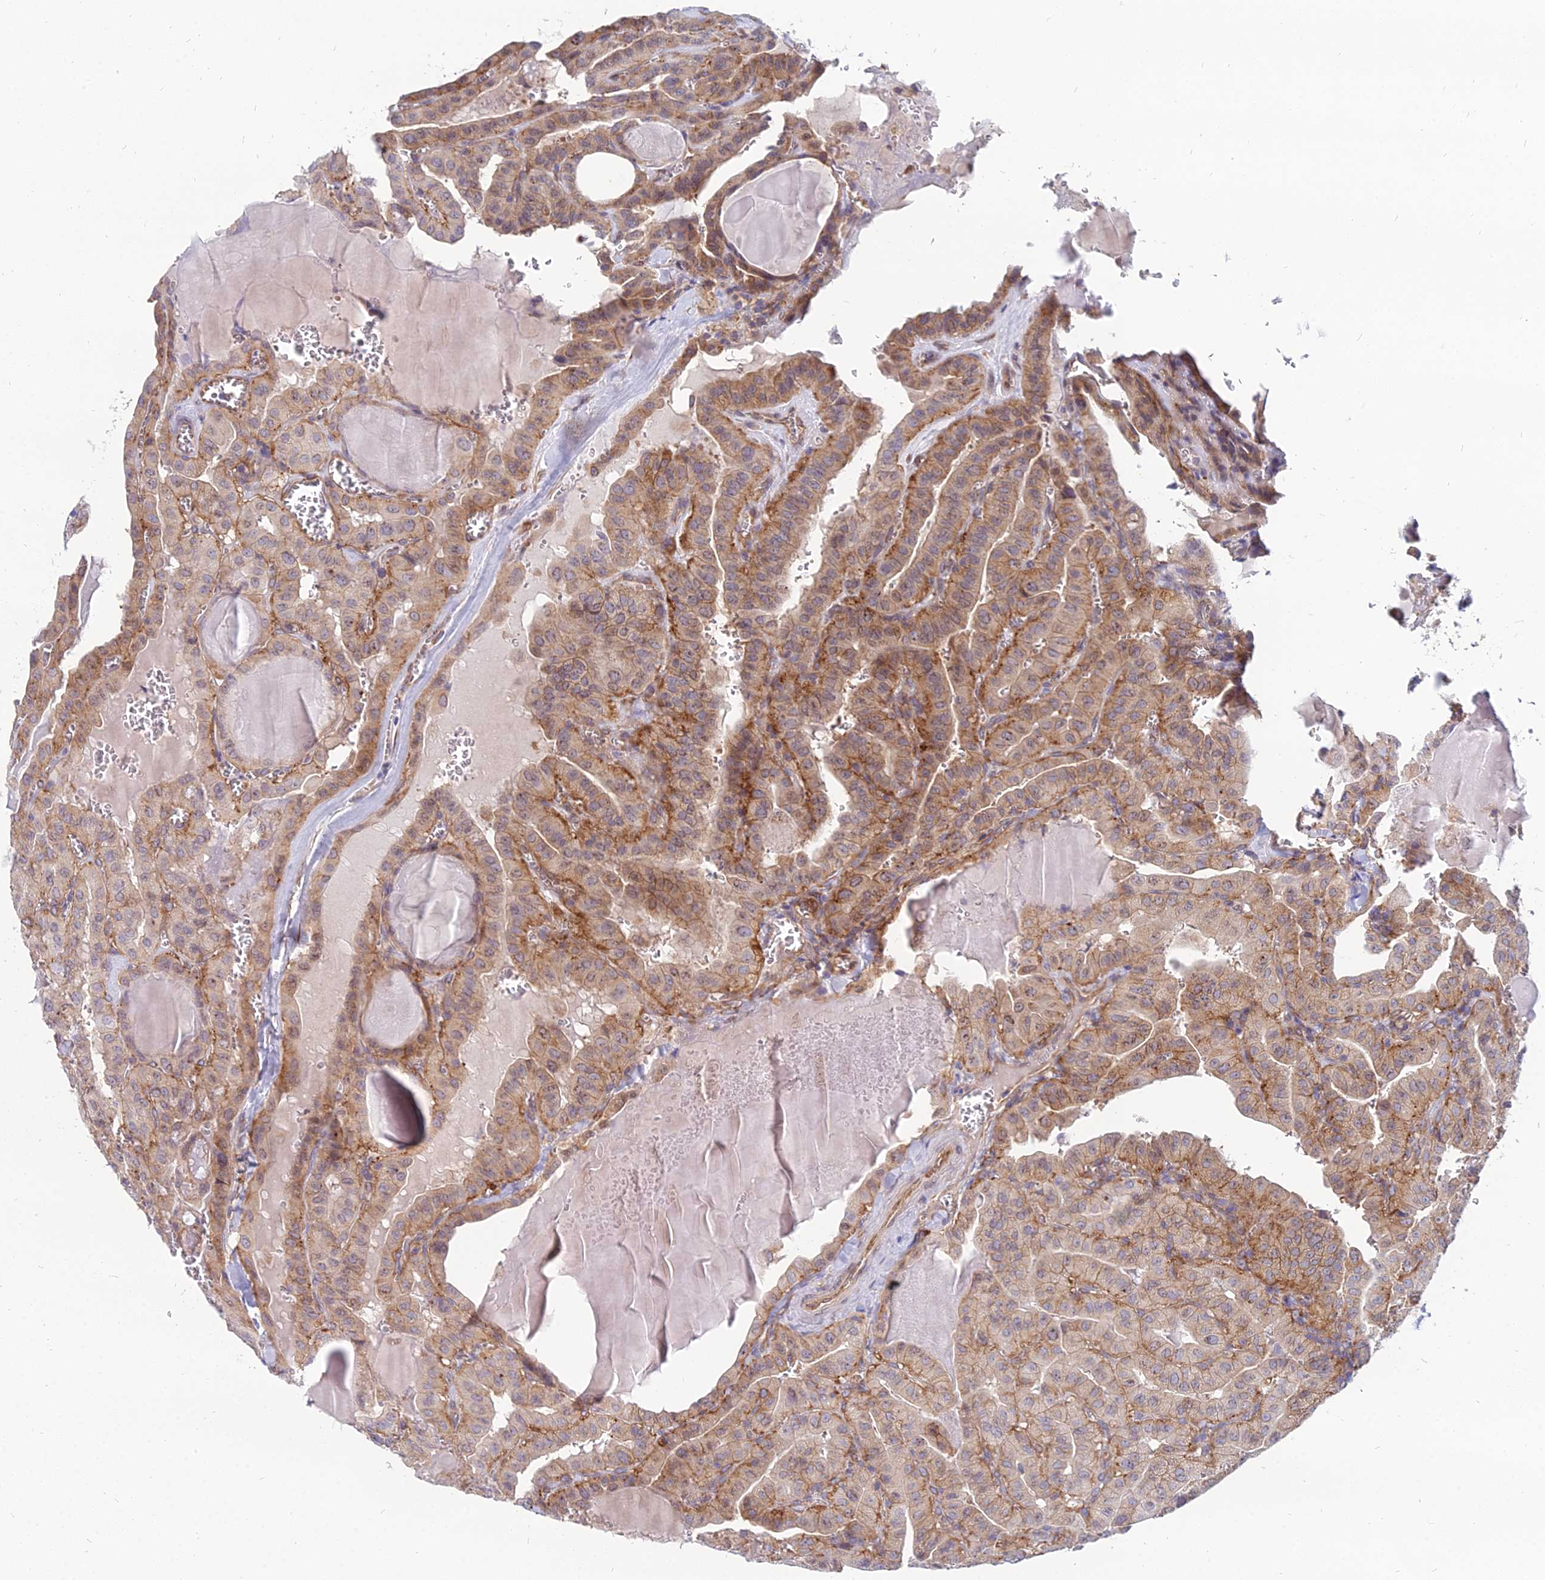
{"staining": {"intensity": "moderate", "quantity": ">75%", "location": "cytoplasmic/membranous"}, "tissue": "thyroid cancer", "cell_type": "Tumor cells", "image_type": "cancer", "snomed": [{"axis": "morphology", "description": "Papillary adenocarcinoma, NOS"}, {"axis": "topography", "description": "Thyroid gland"}], "caption": "Papillary adenocarcinoma (thyroid) stained for a protein displays moderate cytoplasmic/membranous positivity in tumor cells. (DAB IHC, brown staining for protein, blue staining for nuclei).", "gene": "TXLNA", "patient": {"sex": "male", "age": 52}}